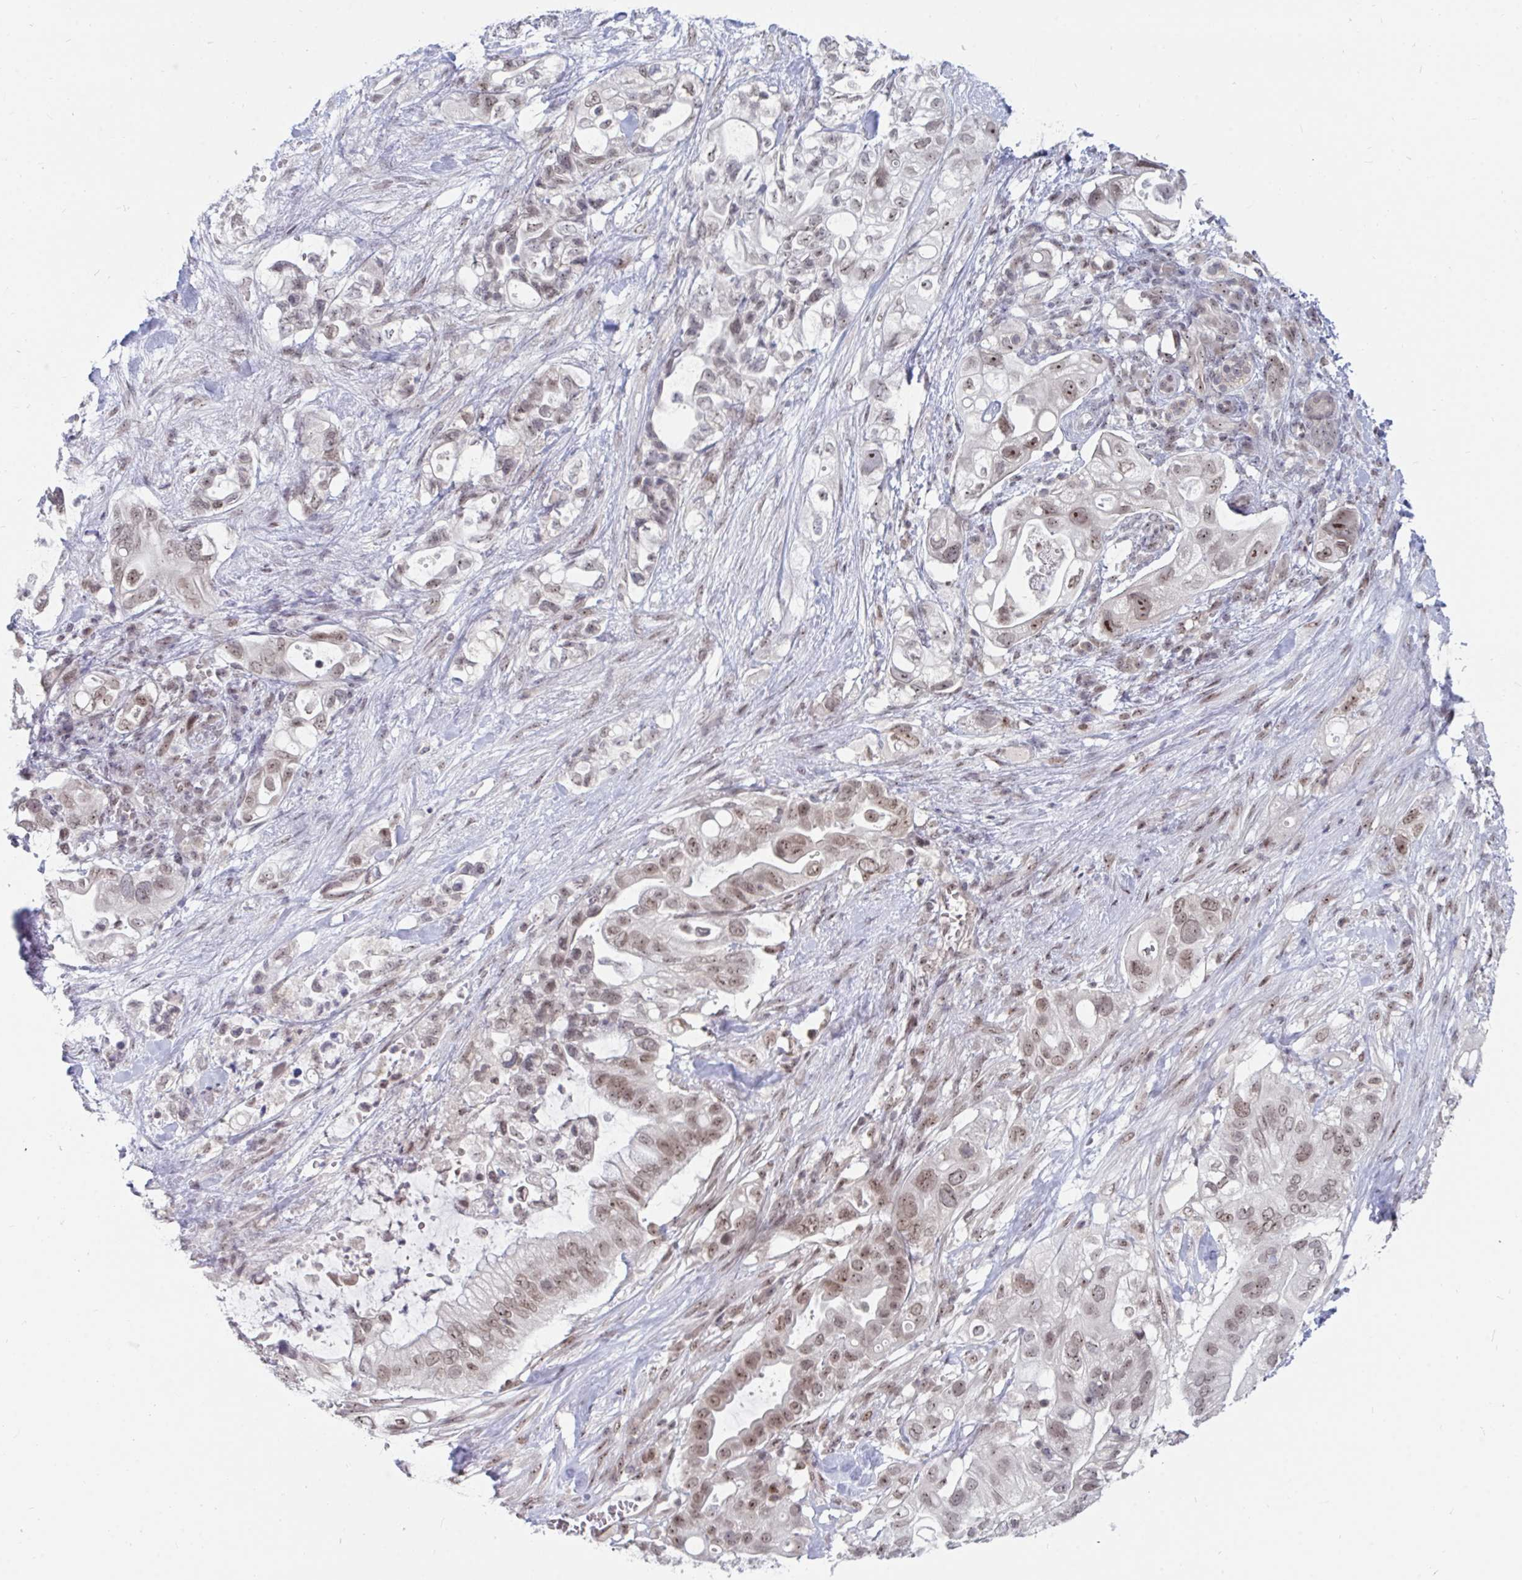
{"staining": {"intensity": "weak", "quantity": "25%-75%", "location": "nuclear"}, "tissue": "pancreatic cancer", "cell_type": "Tumor cells", "image_type": "cancer", "snomed": [{"axis": "morphology", "description": "Adenocarcinoma, NOS"}, {"axis": "topography", "description": "Pancreas"}], "caption": "Protein expression analysis of pancreatic cancer displays weak nuclear positivity in approximately 25%-75% of tumor cells.", "gene": "TRIP12", "patient": {"sex": "female", "age": 72}}